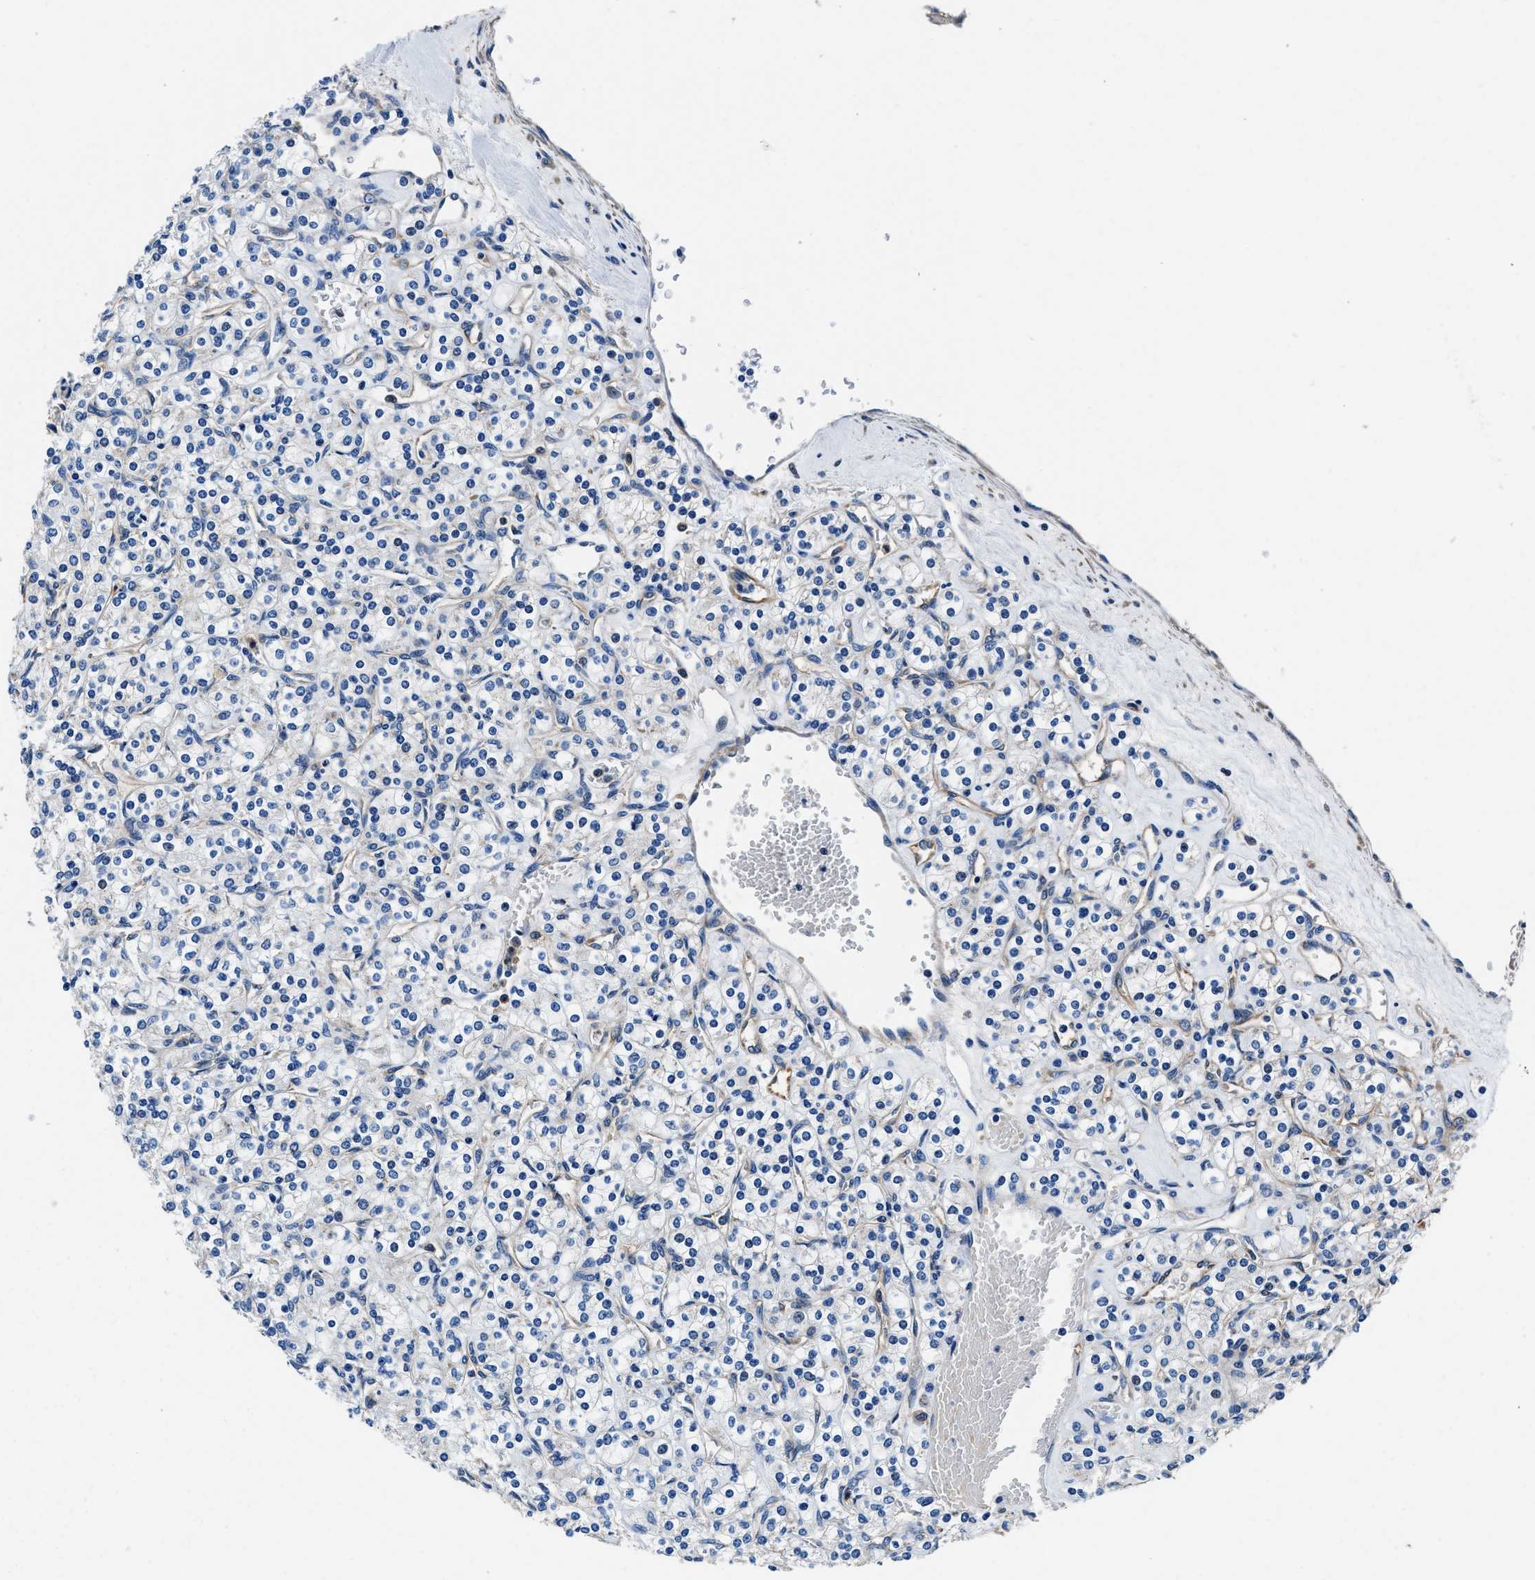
{"staining": {"intensity": "negative", "quantity": "none", "location": "none"}, "tissue": "renal cancer", "cell_type": "Tumor cells", "image_type": "cancer", "snomed": [{"axis": "morphology", "description": "Adenocarcinoma, NOS"}, {"axis": "topography", "description": "Kidney"}], "caption": "Renal adenocarcinoma stained for a protein using immunohistochemistry shows no positivity tumor cells.", "gene": "NEU1", "patient": {"sex": "male", "age": 77}}